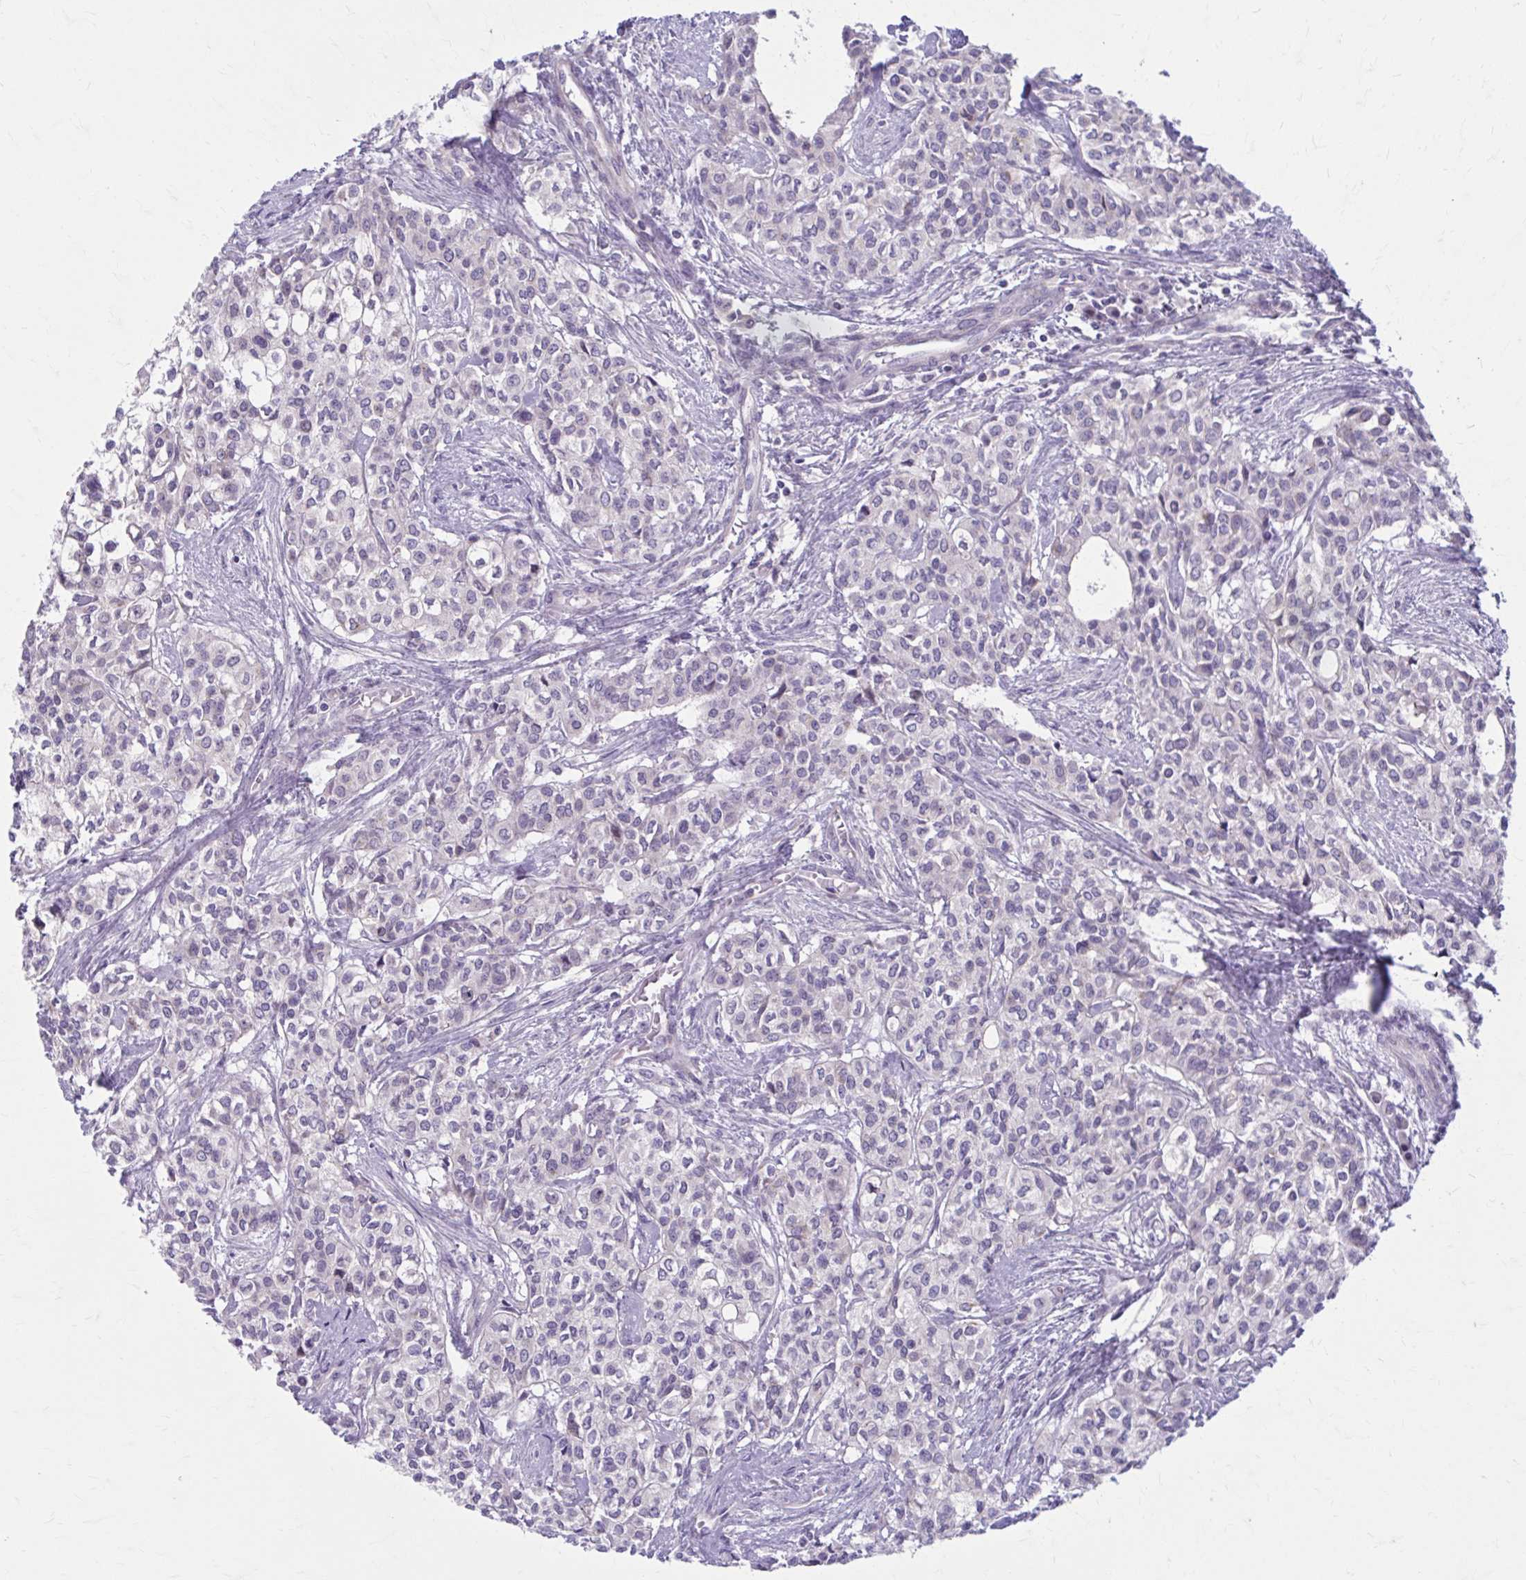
{"staining": {"intensity": "weak", "quantity": "<25%", "location": "cytoplasmic/membranous"}, "tissue": "head and neck cancer", "cell_type": "Tumor cells", "image_type": "cancer", "snomed": [{"axis": "morphology", "description": "Adenocarcinoma, NOS"}, {"axis": "topography", "description": "Head-Neck"}], "caption": "Human adenocarcinoma (head and neck) stained for a protein using IHC exhibits no staining in tumor cells.", "gene": "CHST3", "patient": {"sex": "male", "age": 81}}